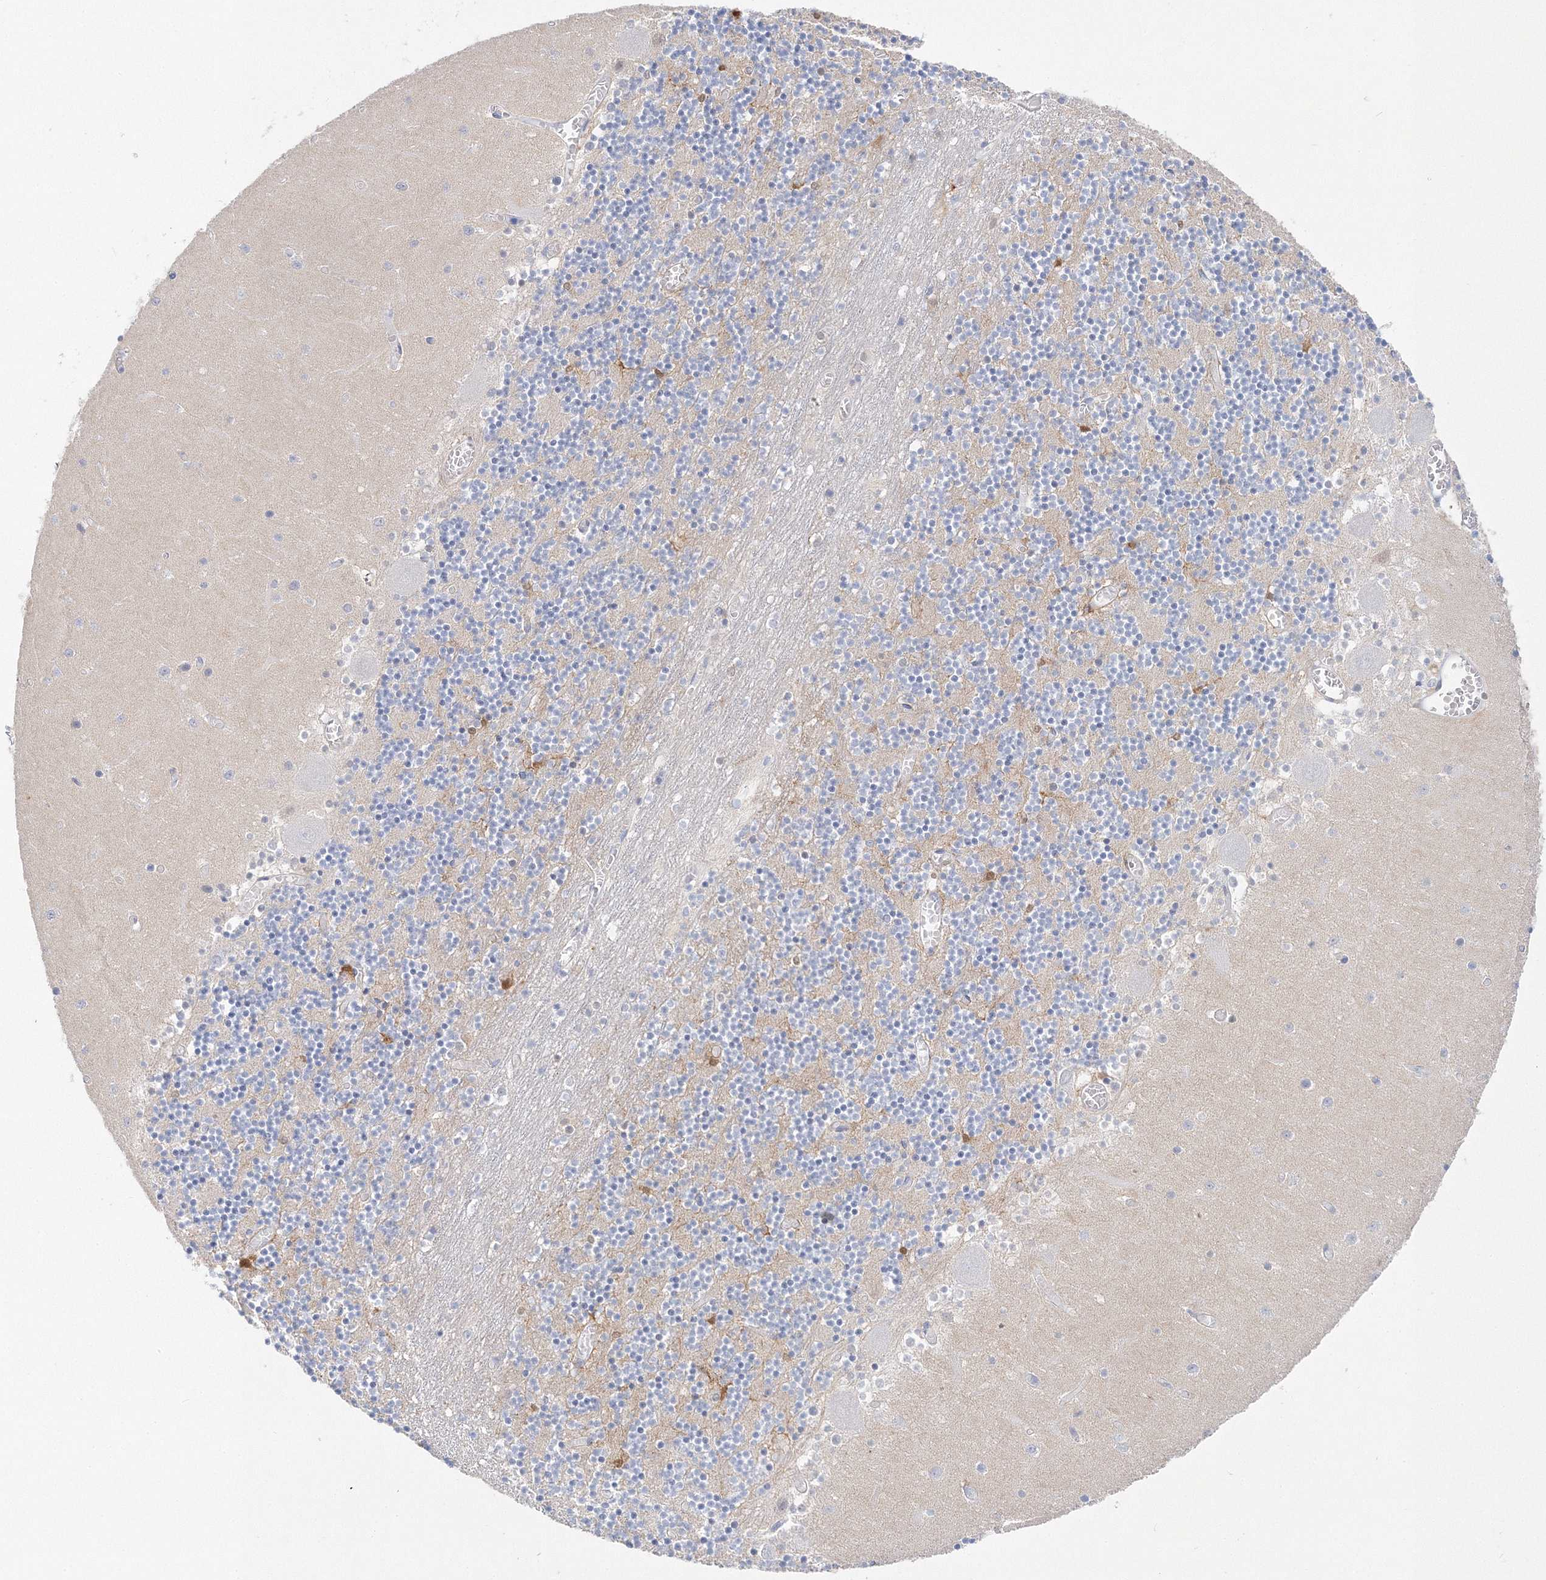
{"staining": {"intensity": "negative", "quantity": "none", "location": "none"}, "tissue": "cerebellum", "cell_type": "Cells in granular layer", "image_type": "normal", "snomed": [{"axis": "morphology", "description": "Normal tissue, NOS"}, {"axis": "topography", "description": "Cerebellum"}], "caption": "Immunohistochemistry image of normal cerebellum: human cerebellum stained with DAB (3,3'-diaminobenzidine) reveals no significant protein expression in cells in granular layer. (DAB immunohistochemistry (IHC) with hematoxylin counter stain).", "gene": "HMGCS1", "patient": {"sex": "female", "age": 28}}